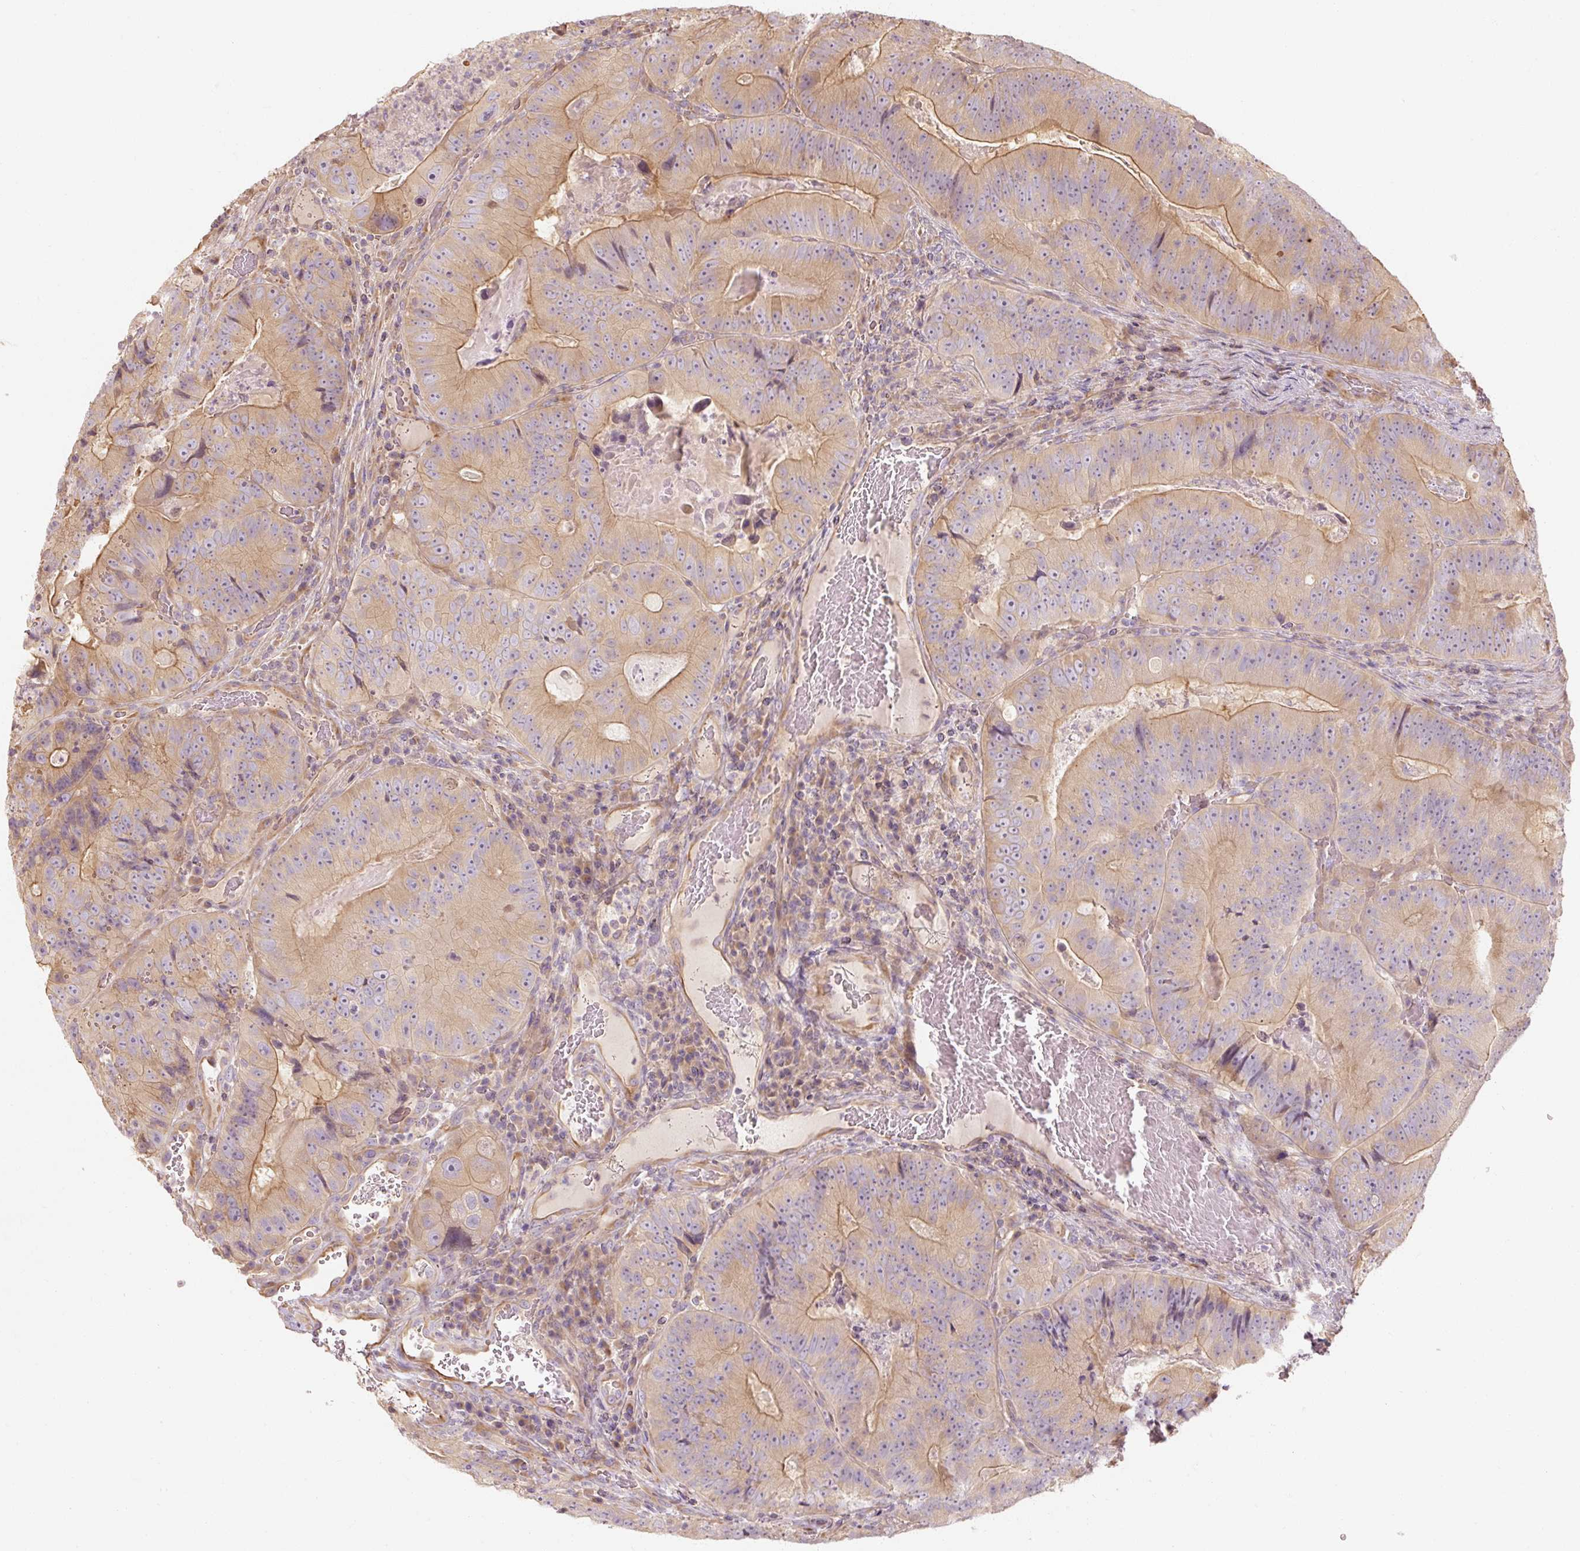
{"staining": {"intensity": "moderate", "quantity": "25%-75%", "location": "cytoplasmic/membranous"}, "tissue": "colorectal cancer", "cell_type": "Tumor cells", "image_type": "cancer", "snomed": [{"axis": "morphology", "description": "Adenocarcinoma, NOS"}, {"axis": "topography", "description": "Colon"}], "caption": "Immunohistochemistry photomicrograph of human colorectal cancer stained for a protein (brown), which shows medium levels of moderate cytoplasmic/membranous positivity in approximately 25%-75% of tumor cells.", "gene": "RB1CC1", "patient": {"sex": "female", "age": 86}}